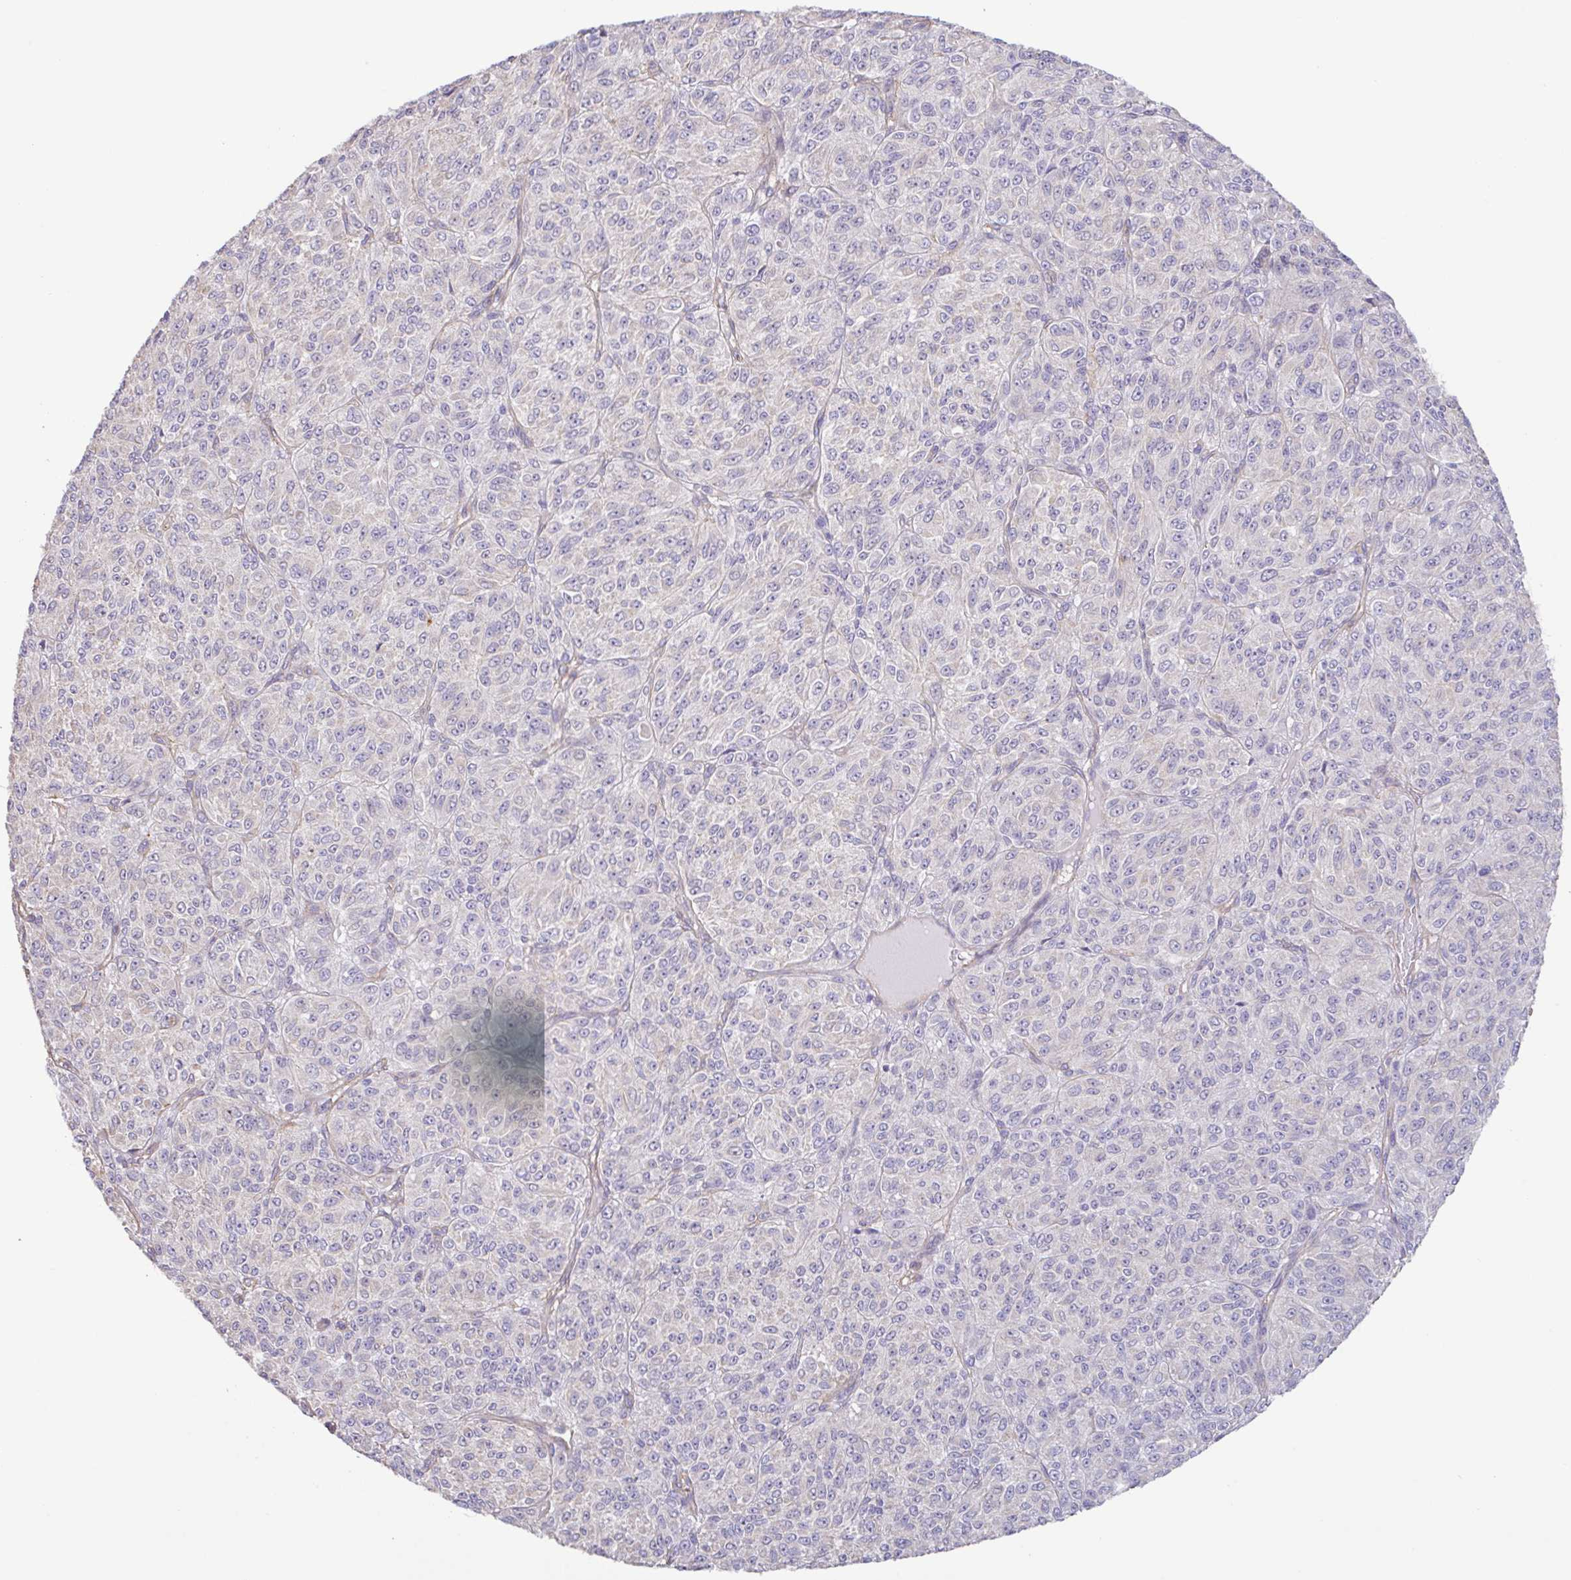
{"staining": {"intensity": "negative", "quantity": "none", "location": "none"}, "tissue": "melanoma", "cell_type": "Tumor cells", "image_type": "cancer", "snomed": [{"axis": "morphology", "description": "Malignant melanoma, Metastatic site"}, {"axis": "topography", "description": "Brain"}], "caption": "A high-resolution image shows IHC staining of melanoma, which shows no significant positivity in tumor cells. (DAB IHC, high magnification).", "gene": "PLCD4", "patient": {"sex": "female", "age": 56}}